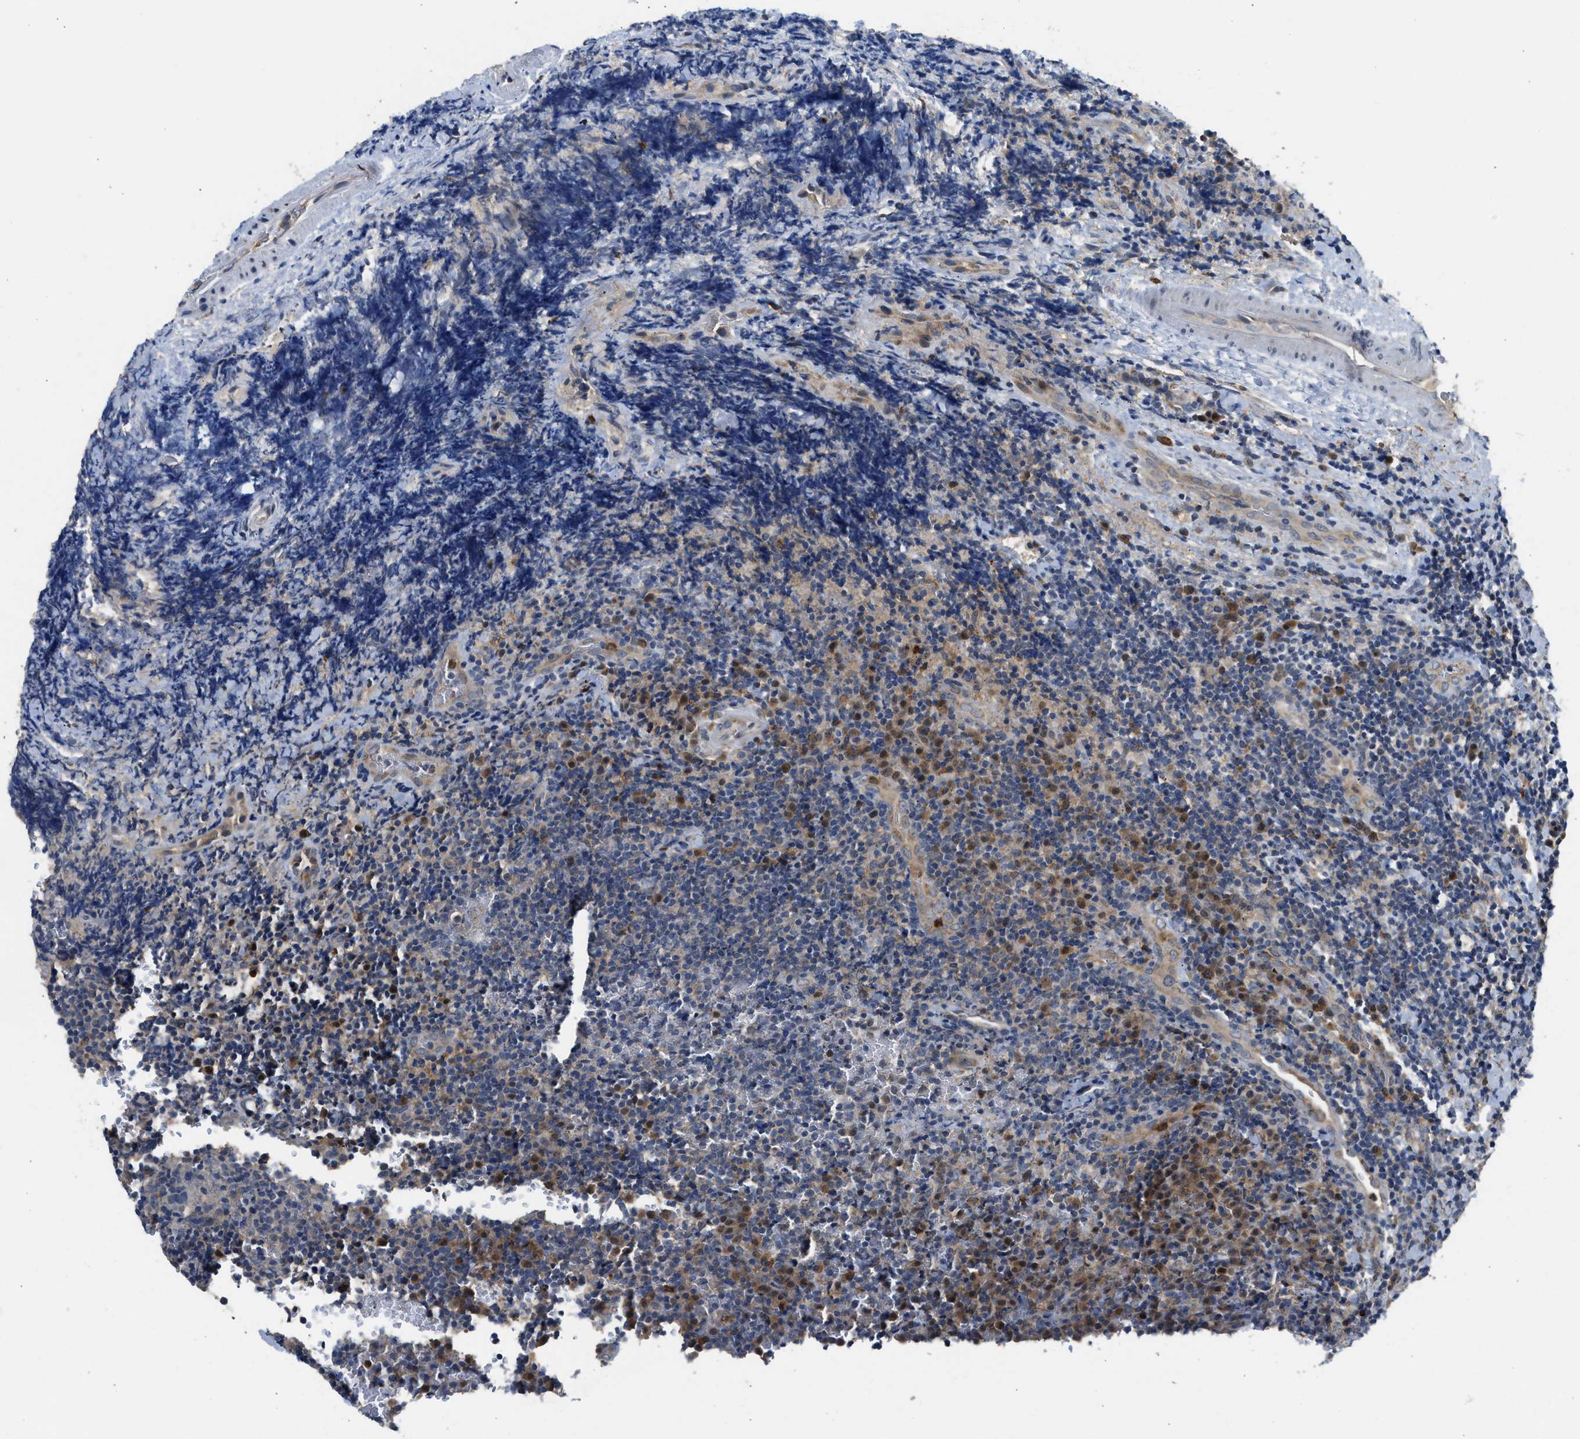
{"staining": {"intensity": "moderate", "quantity": "<25%", "location": "cytoplasmic/membranous,nuclear"}, "tissue": "lymphoma", "cell_type": "Tumor cells", "image_type": "cancer", "snomed": [{"axis": "morphology", "description": "Malignant lymphoma, non-Hodgkin's type, High grade"}, {"axis": "topography", "description": "Tonsil"}], "caption": "Approximately <25% of tumor cells in lymphoma display moderate cytoplasmic/membranous and nuclear protein expression as visualized by brown immunohistochemical staining.", "gene": "RHBDF2", "patient": {"sex": "female", "age": 36}}